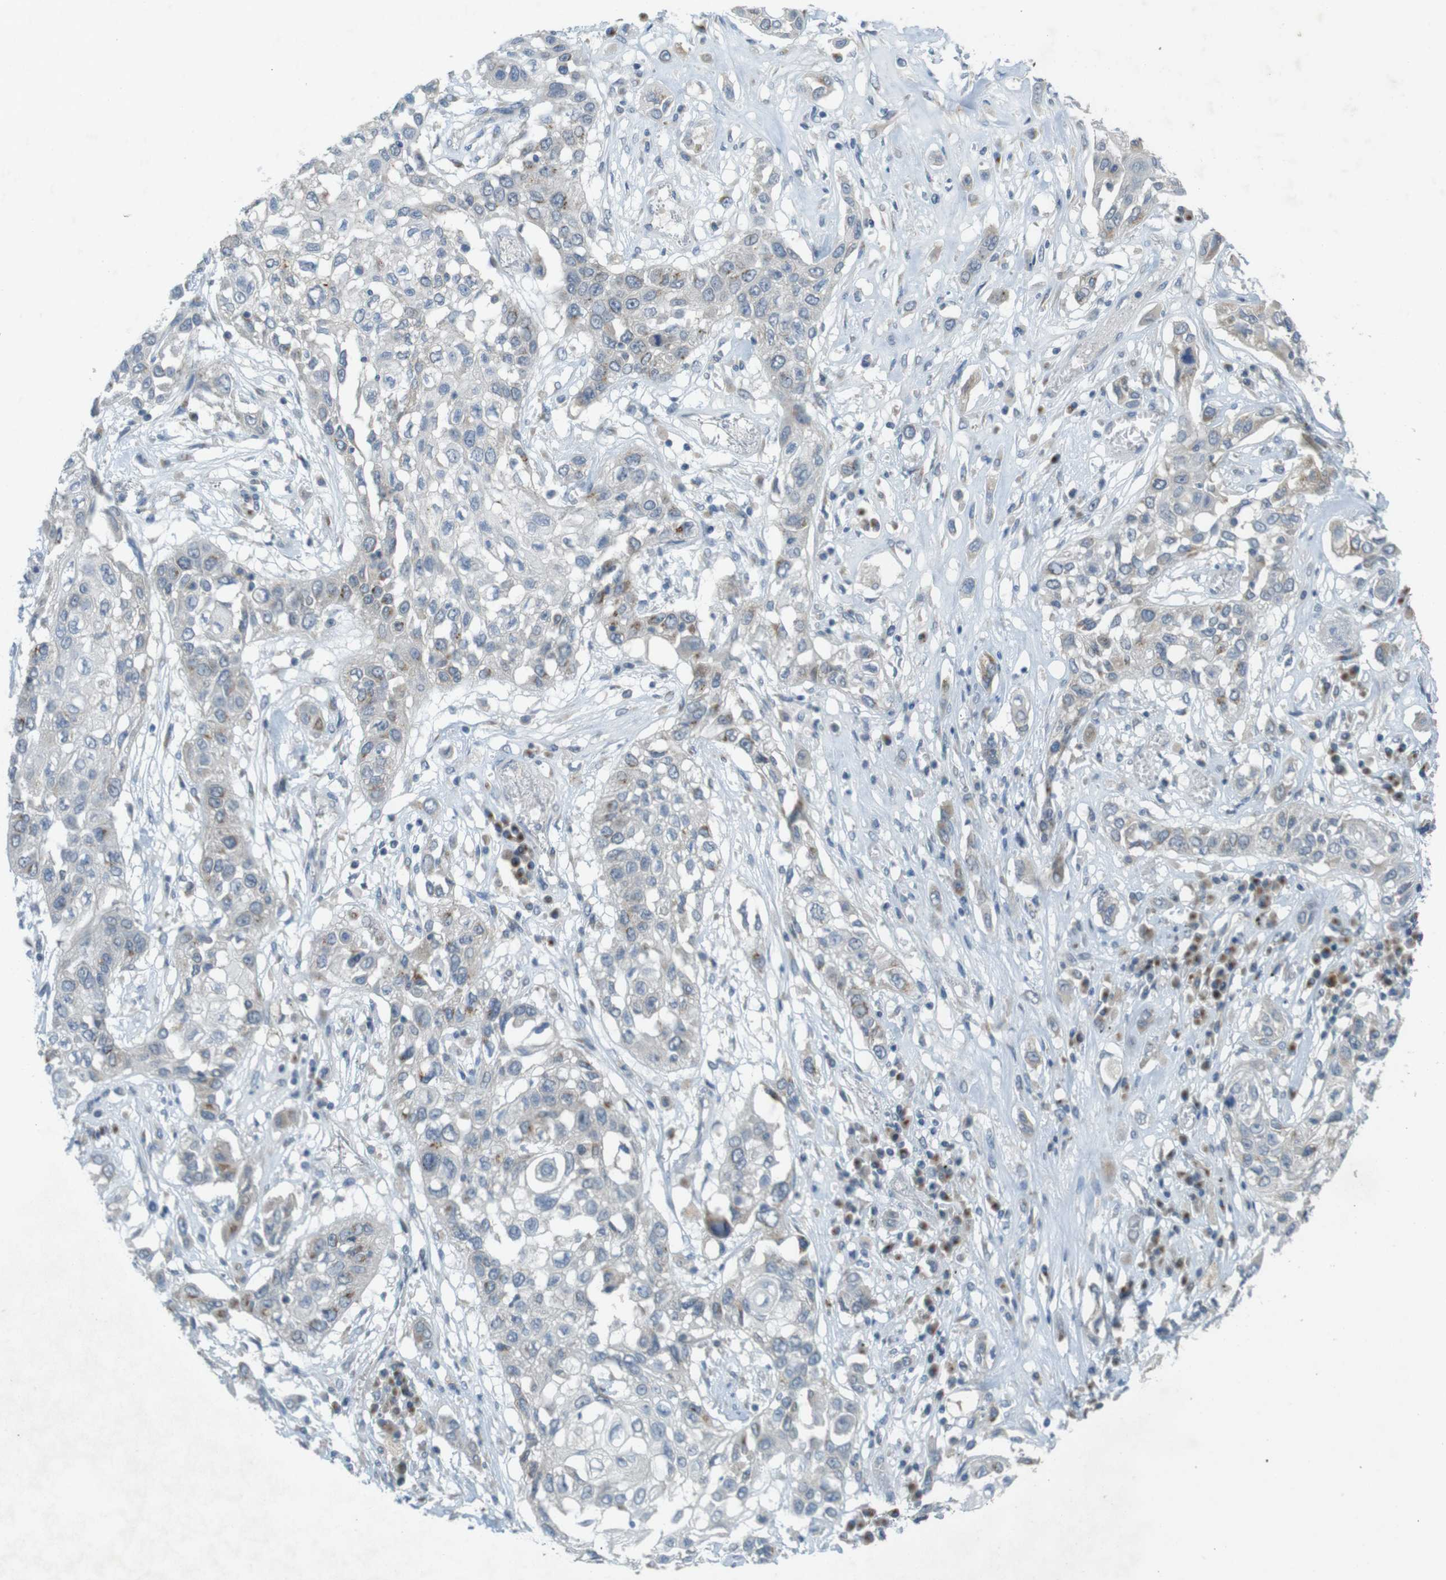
{"staining": {"intensity": "weak", "quantity": "<25%", "location": "cytoplasmic/membranous"}, "tissue": "lung cancer", "cell_type": "Tumor cells", "image_type": "cancer", "snomed": [{"axis": "morphology", "description": "Squamous cell carcinoma, NOS"}, {"axis": "topography", "description": "Lung"}], "caption": "IHC image of human squamous cell carcinoma (lung) stained for a protein (brown), which shows no positivity in tumor cells.", "gene": "YIPF3", "patient": {"sex": "male", "age": 71}}